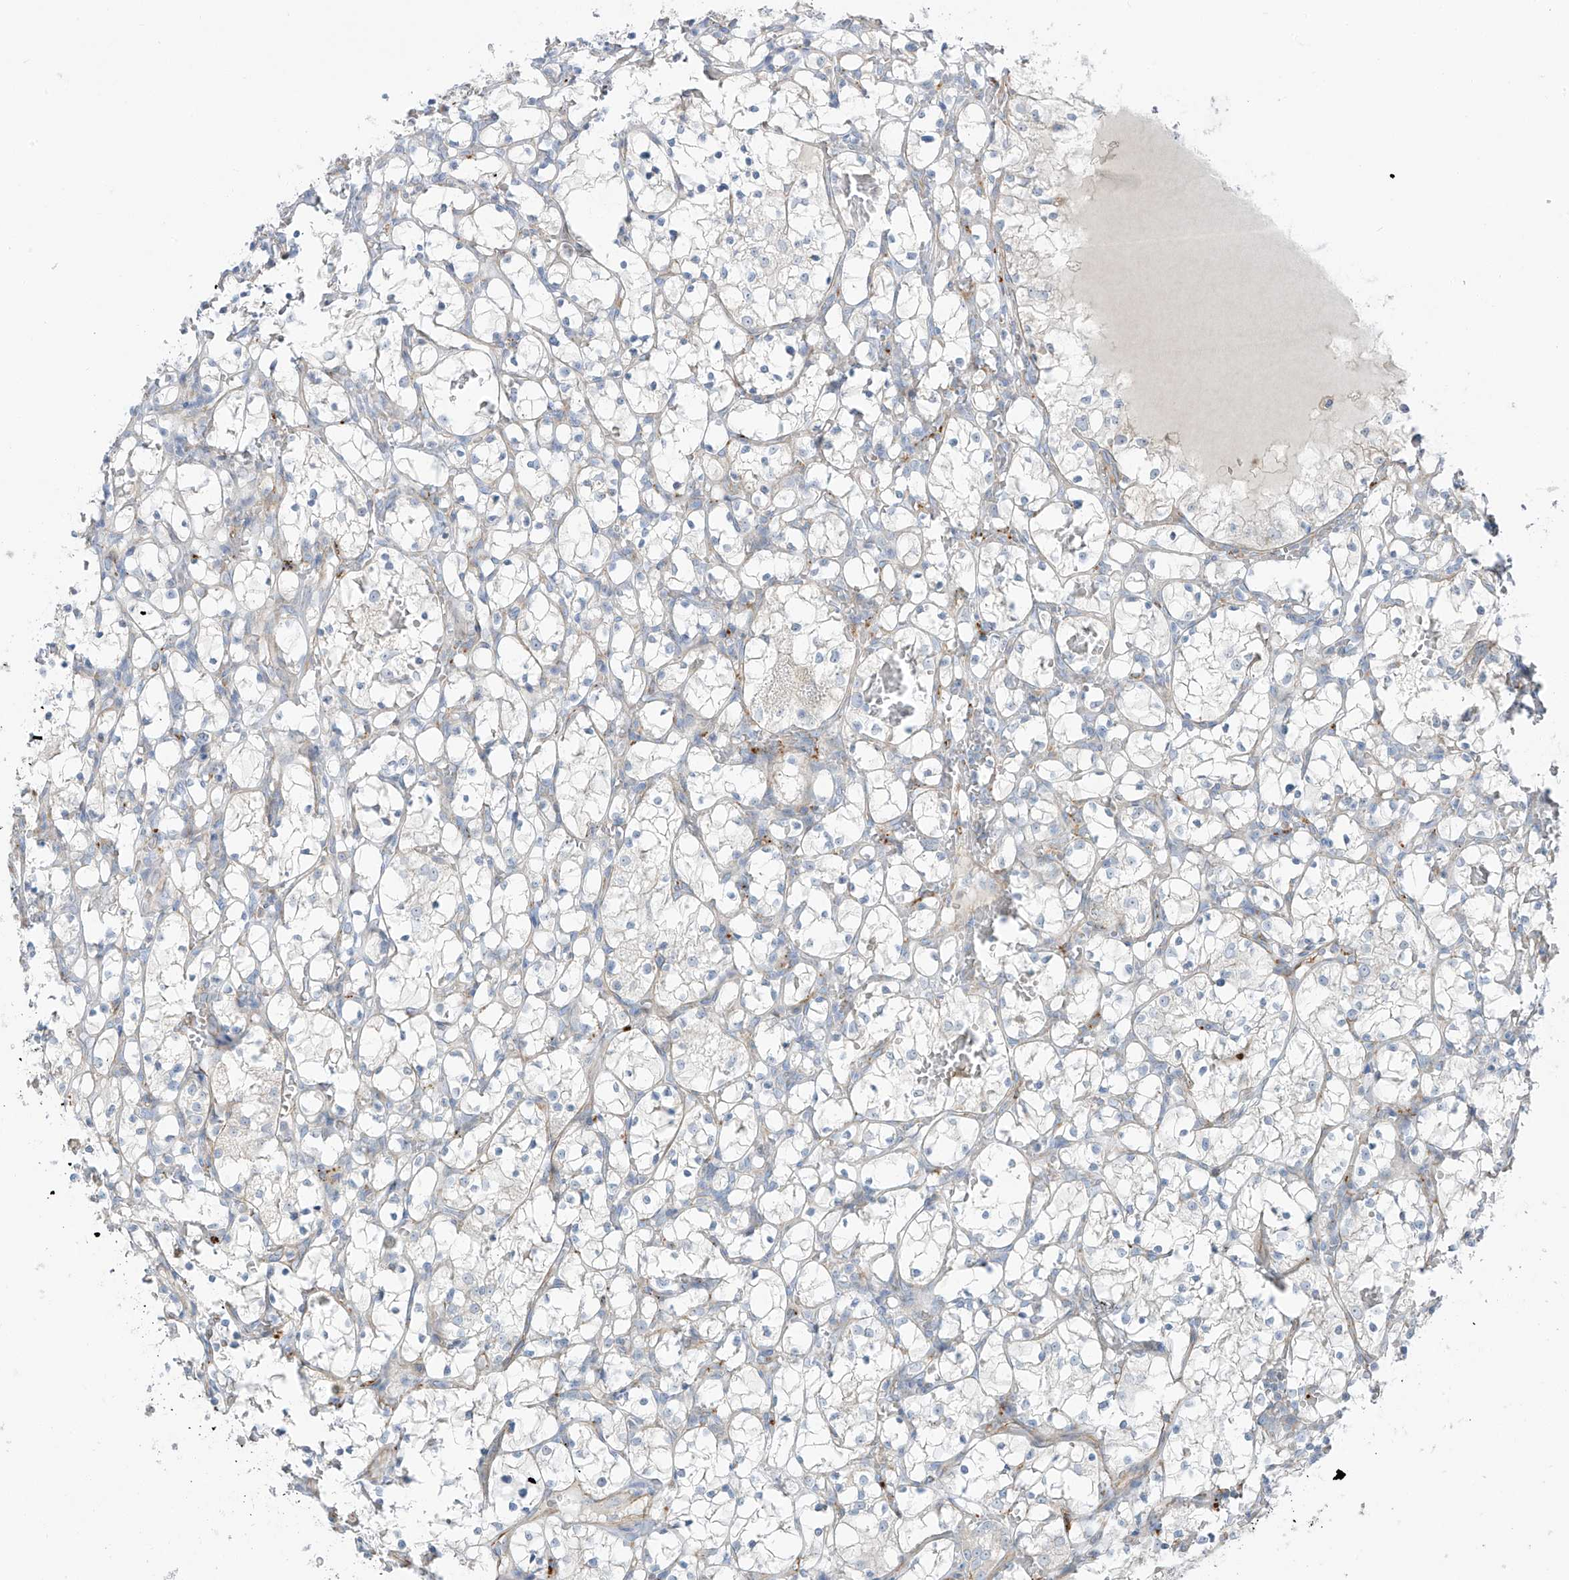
{"staining": {"intensity": "negative", "quantity": "none", "location": "none"}, "tissue": "renal cancer", "cell_type": "Tumor cells", "image_type": "cancer", "snomed": [{"axis": "morphology", "description": "Adenocarcinoma, NOS"}, {"axis": "topography", "description": "Kidney"}], "caption": "Immunohistochemistry of human adenocarcinoma (renal) exhibits no positivity in tumor cells.", "gene": "TAL2", "patient": {"sex": "female", "age": 69}}